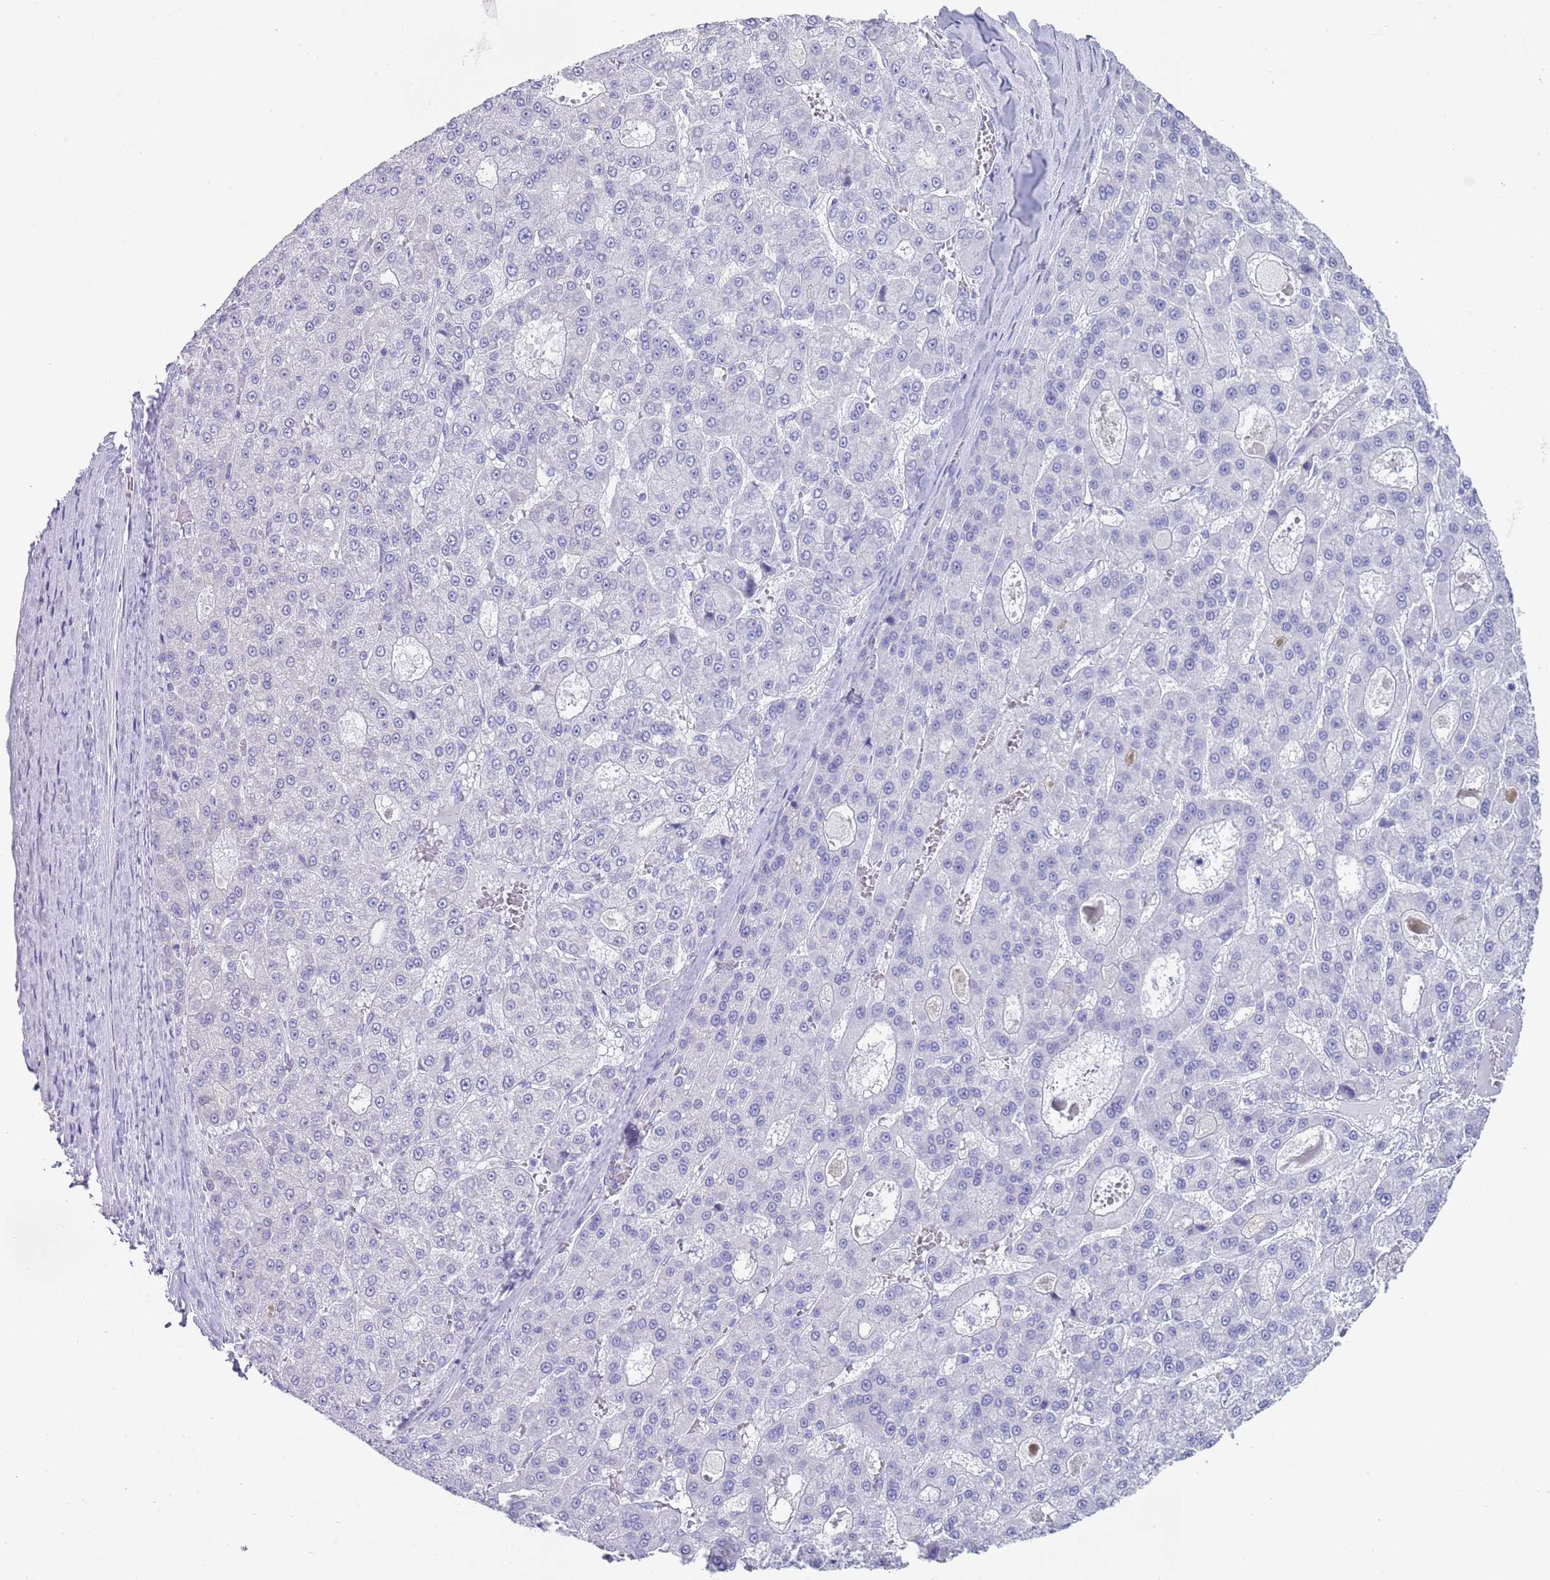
{"staining": {"intensity": "negative", "quantity": "none", "location": "none"}, "tissue": "liver cancer", "cell_type": "Tumor cells", "image_type": "cancer", "snomed": [{"axis": "morphology", "description": "Carcinoma, Hepatocellular, NOS"}, {"axis": "topography", "description": "Liver"}], "caption": "Liver cancer stained for a protein using immunohistochemistry (IHC) reveals no expression tumor cells.", "gene": "CPXM2", "patient": {"sex": "male", "age": 70}}